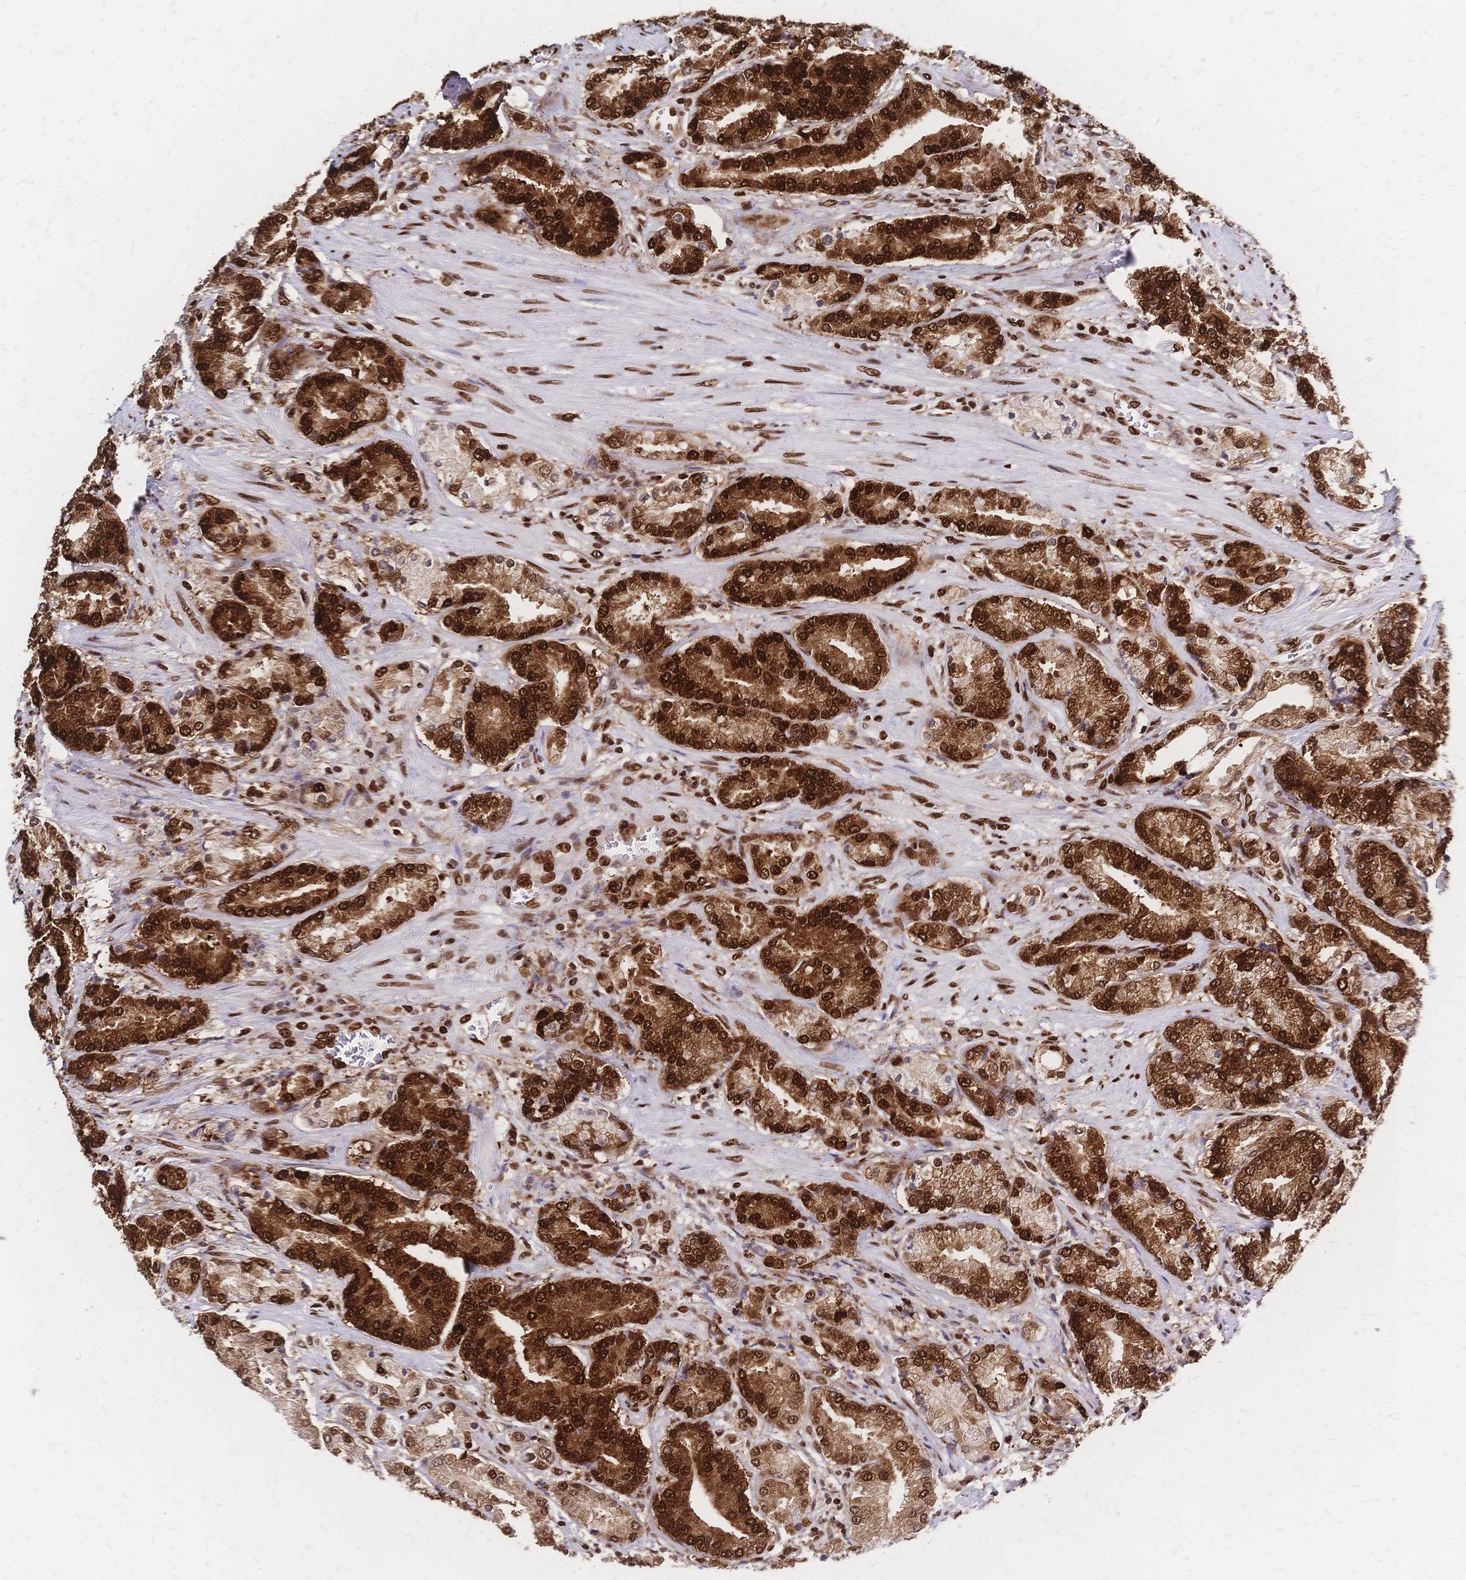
{"staining": {"intensity": "strong", "quantity": ">75%", "location": "cytoplasmic/membranous,nuclear"}, "tissue": "prostate cancer", "cell_type": "Tumor cells", "image_type": "cancer", "snomed": [{"axis": "morphology", "description": "Adenocarcinoma, High grade"}, {"axis": "topography", "description": "Prostate and seminal vesicle, NOS"}], "caption": "The histopathology image exhibits a brown stain indicating the presence of a protein in the cytoplasmic/membranous and nuclear of tumor cells in prostate adenocarcinoma (high-grade).", "gene": "HDGF", "patient": {"sex": "male", "age": 61}}